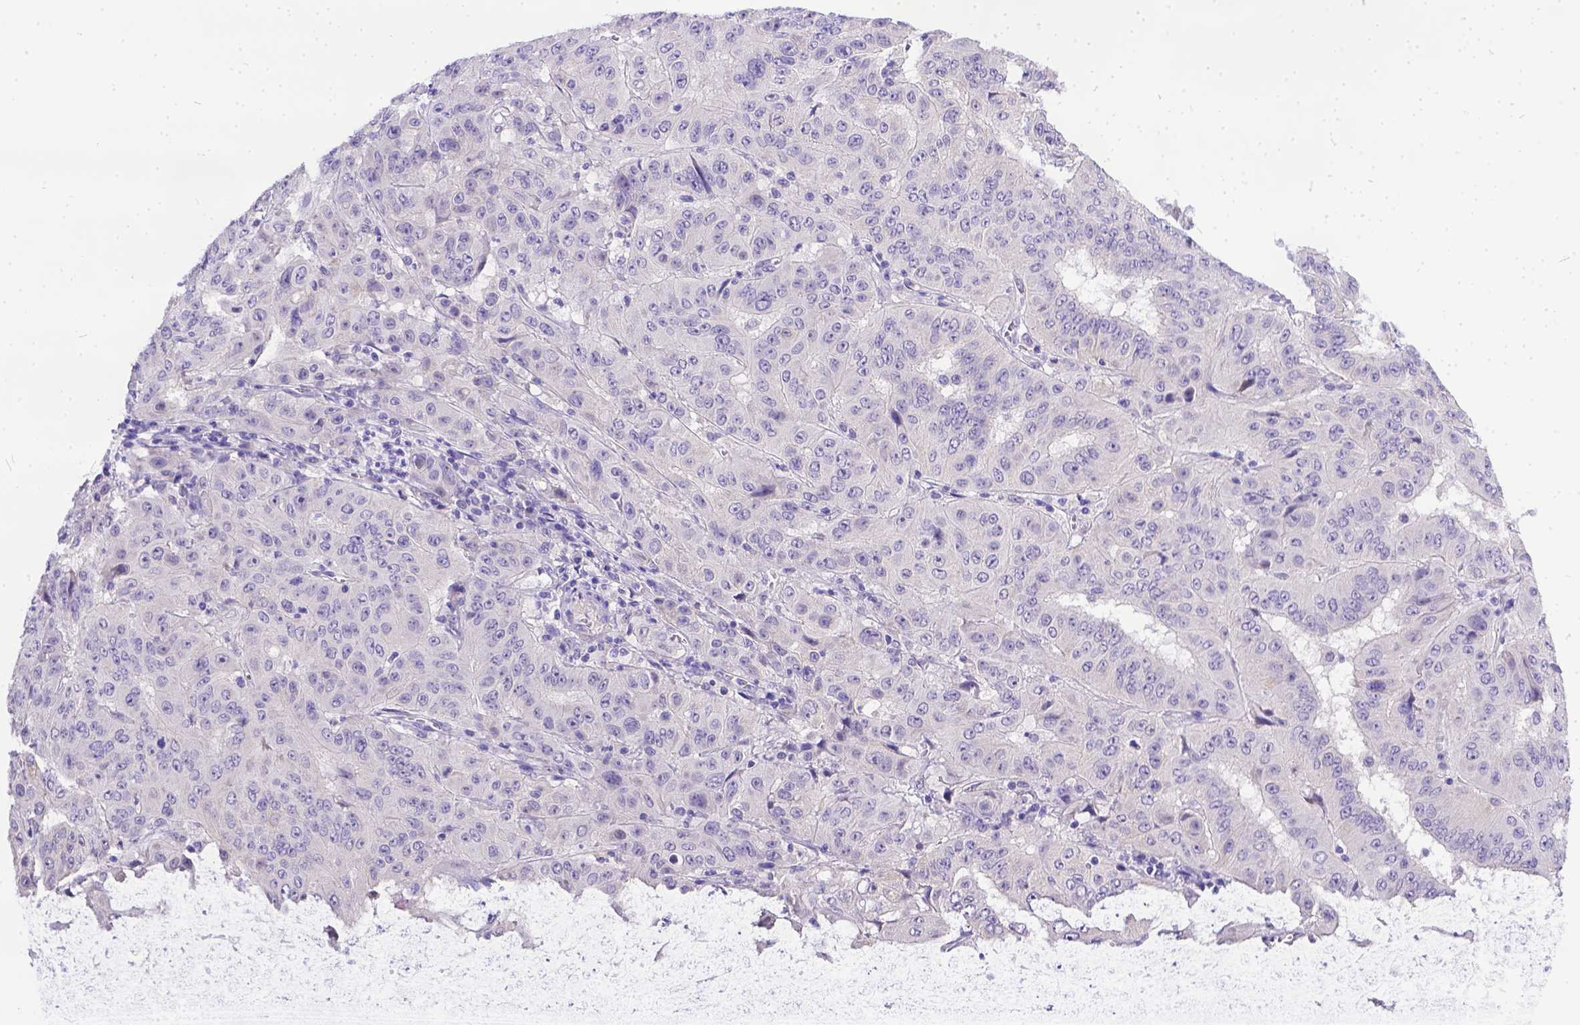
{"staining": {"intensity": "negative", "quantity": "none", "location": "none"}, "tissue": "pancreatic cancer", "cell_type": "Tumor cells", "image_type": "cancer", "snomed": [{"axis": "morphology", "description": "Adenocarcinoma, NOS"}, {"axis": "topography", "description": "Pancreas"}], "caption": "This micrograph is of adenocarcinoma (pancreatic) stained with immunohistochemistry (IHC) to label a protein in brown with the nuclei are counter-stained blue. There is no expression in tumor cells.", "gene": "DLEC1", "patient": {"sex": "male", "age": 63}}